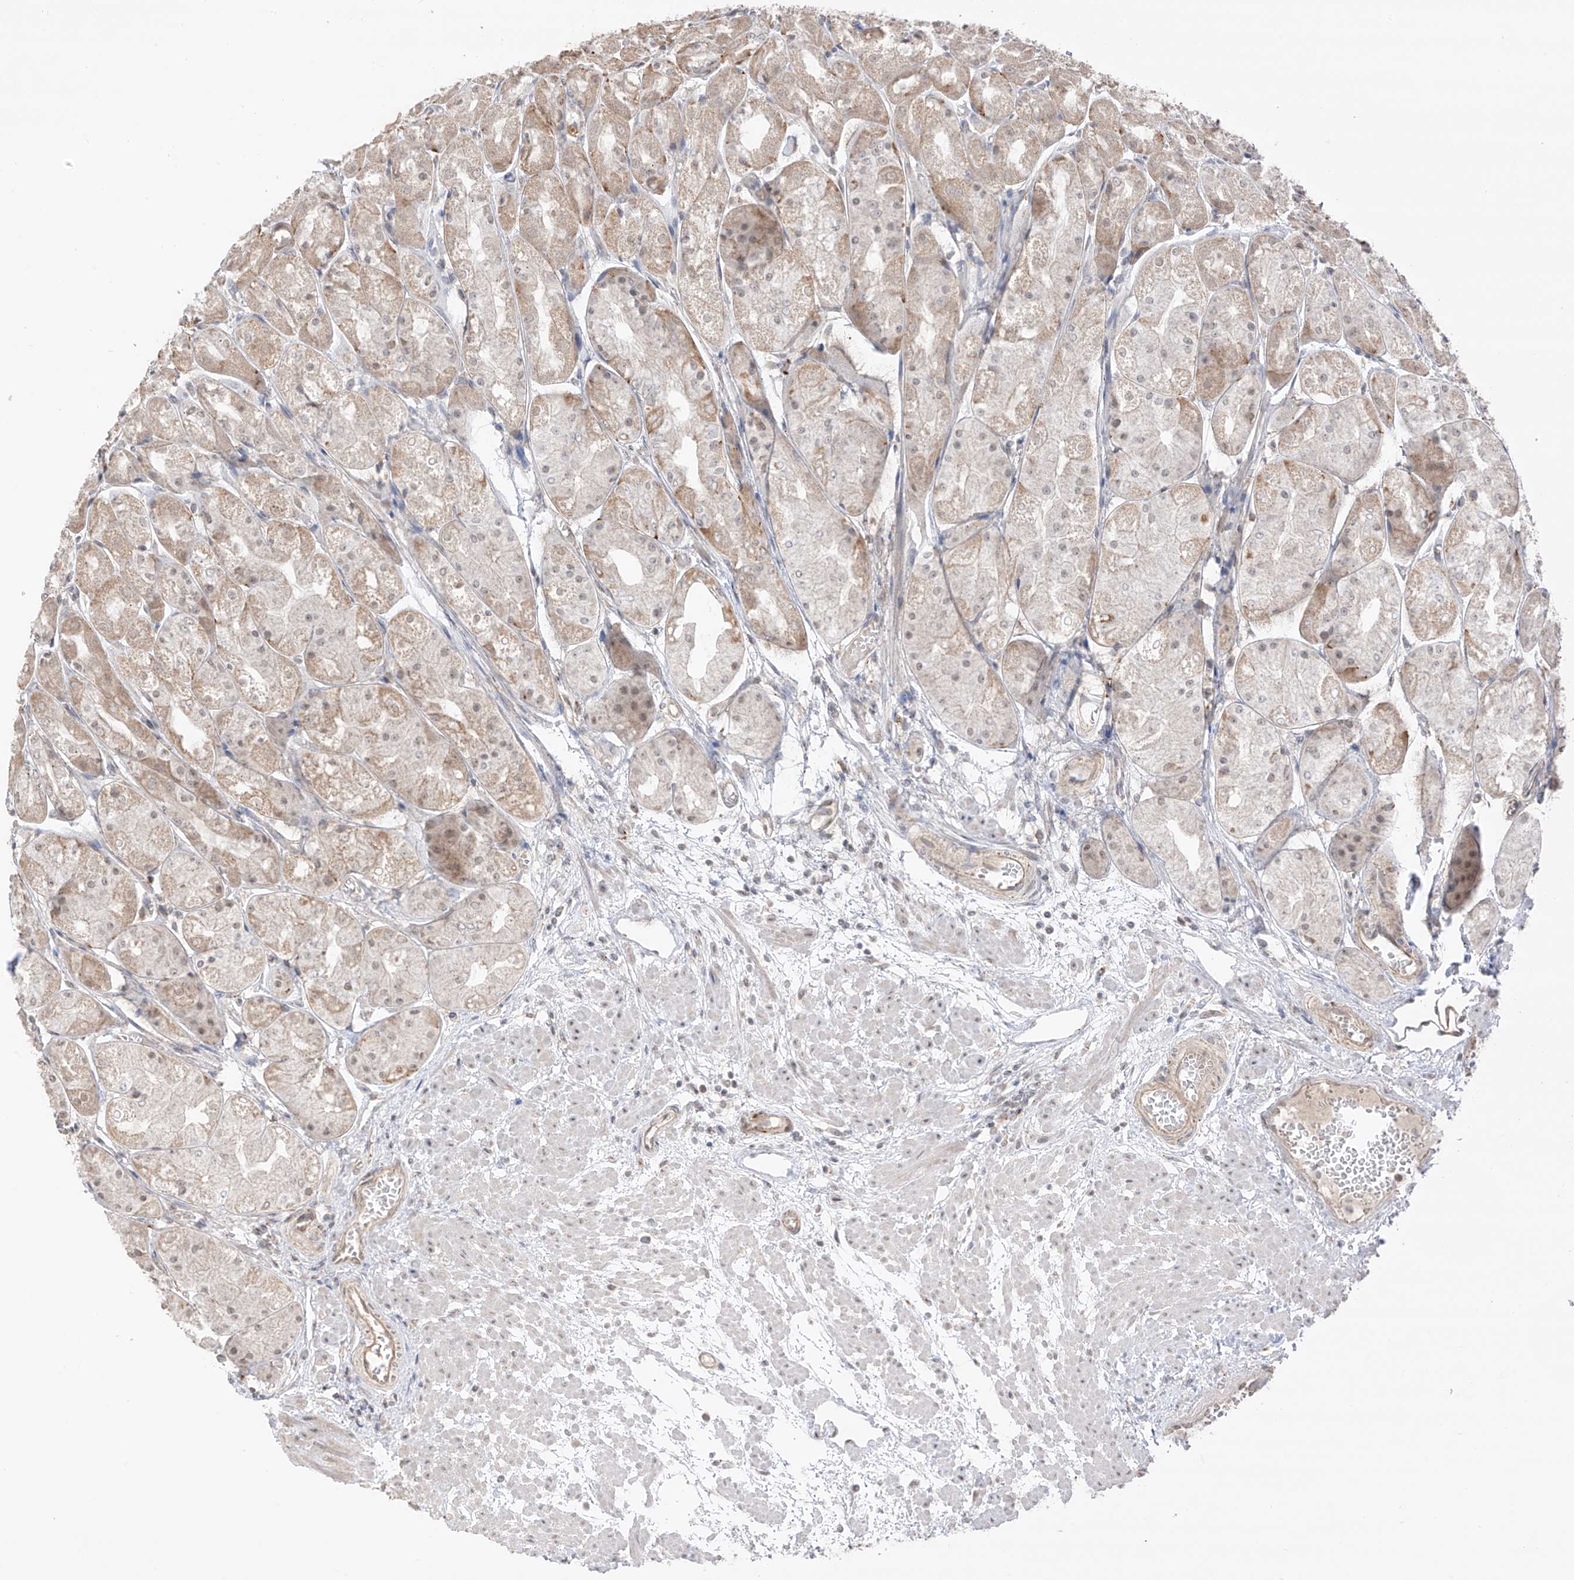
{"staining": {"intensity": "weak", "quantity": "25%-75%", "location": "cytoplasmic/membranous"}, "tissue": "stomach", "cell_type": "Glandular cells", "image_type": "normal", "snomed": [{"axis": "morphology", "description": "Normal tissue, NOS"}, {"axis": "topography", "description": "Stomach, upper"}], "caption": "Protein staining displays weak cytoplasmic/membranous staining in approximately 25%-75% of glandular cells in normal stomach.", "gene": "N4BP3", "patient": {"sex": "male", "age": 72}}